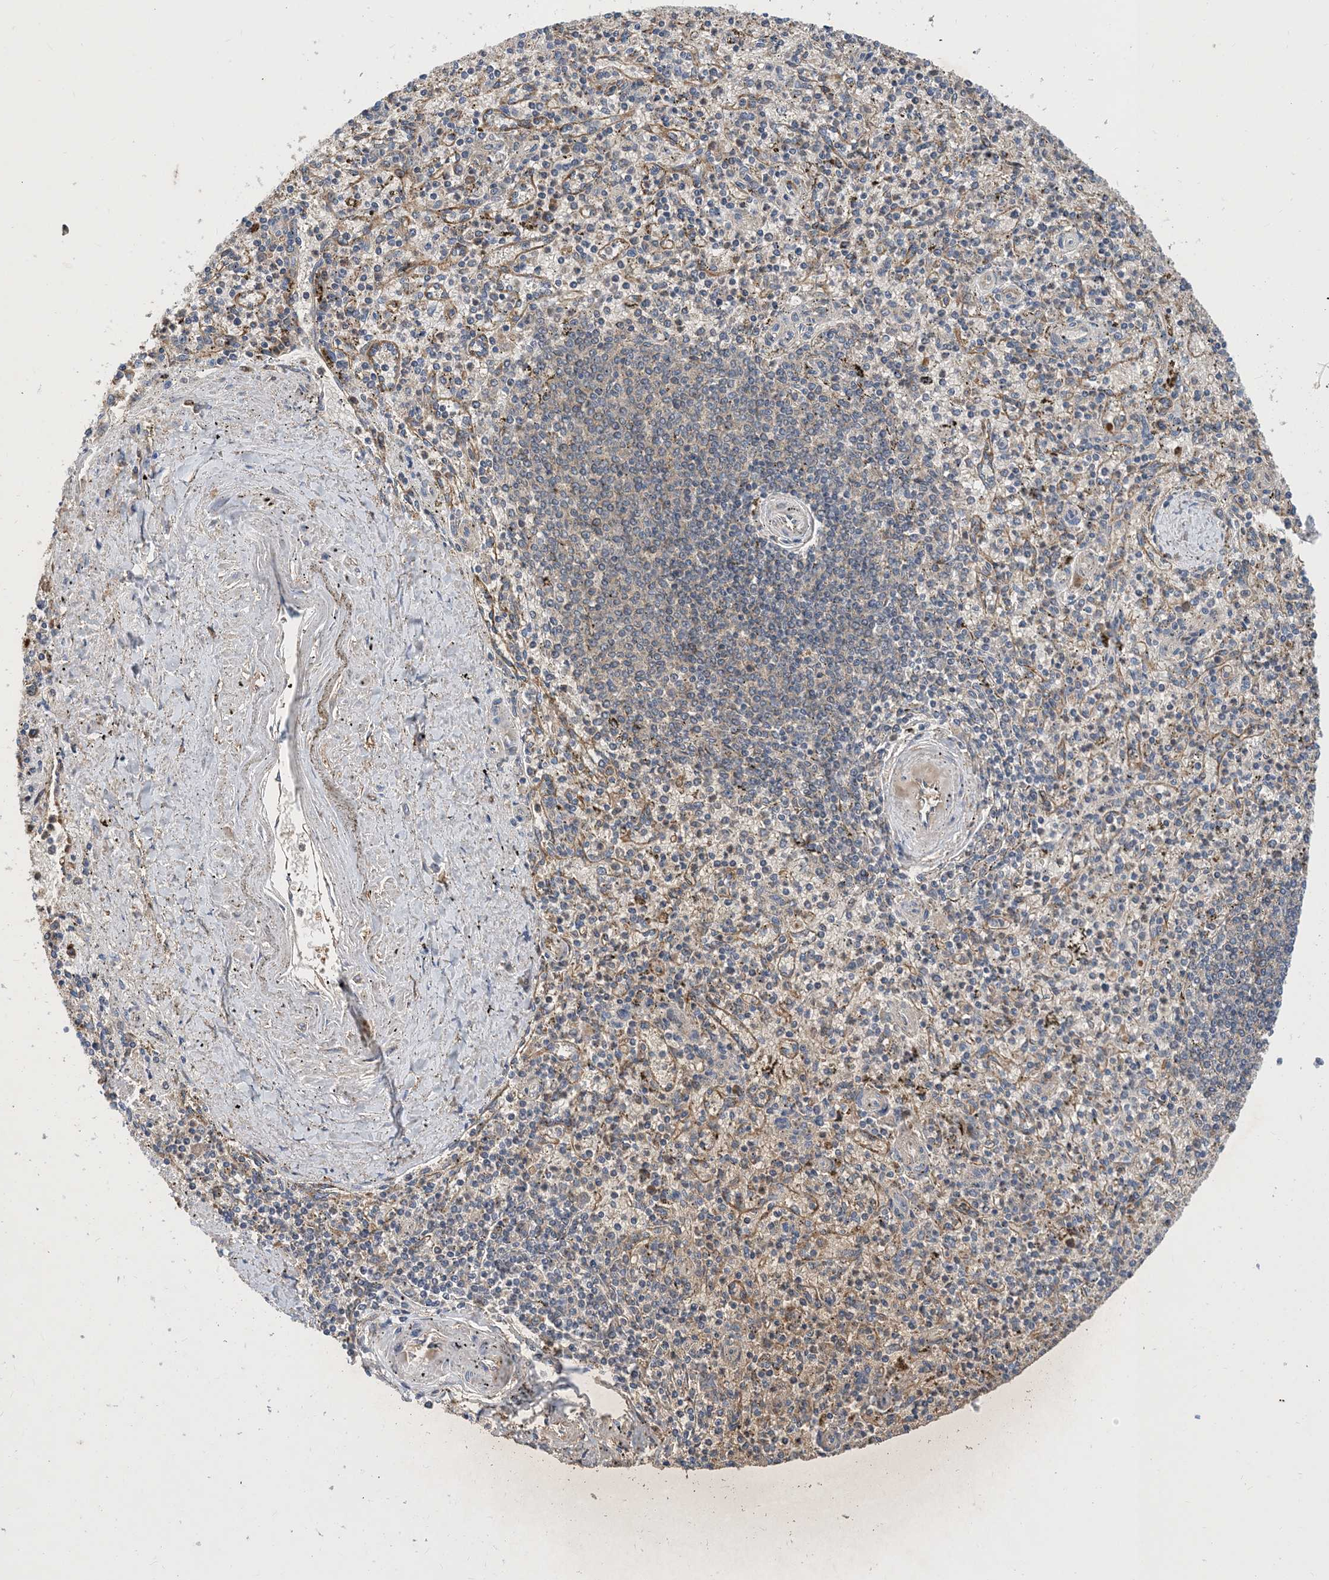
{"staining": {"intensity": "negative", "quantity": "none", "location": "none"}, "tissue": "spleen", "cell_type": "Cells in red pulp", "image_type": "normal", "snomed": [{"axis": "morphology", "description": "Normal tissue, NOS"}, {"axis": "topography", "description": "Spleen"}], "caption": "A high-resolution photomicrograph shows IHC staining of normal spleen, which exhibits no significant positivity in cells in red pulp.", "gene": "STK19", "patient": {"sex": "male", "age": 72}}